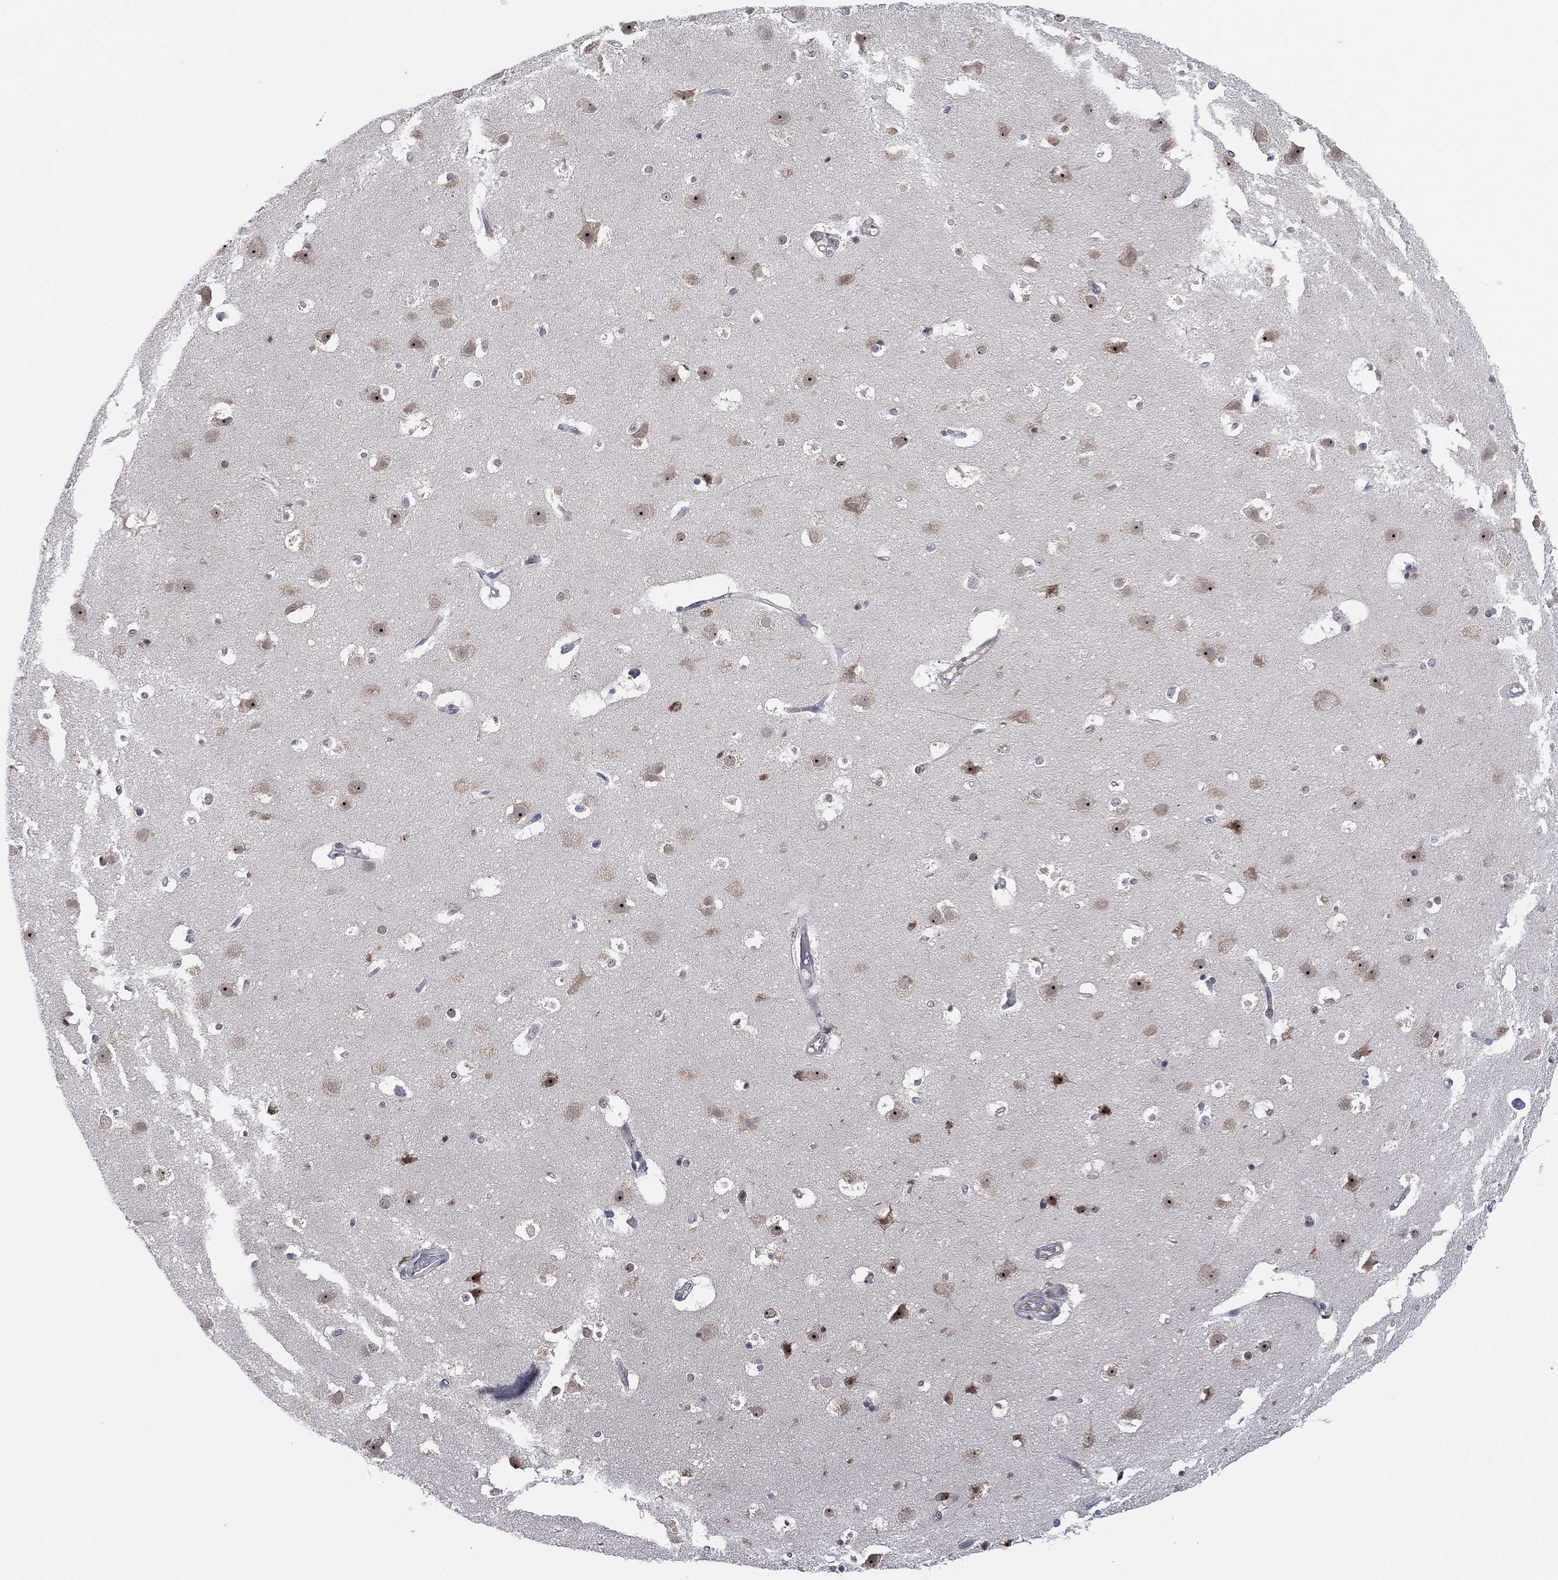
{"staining": {"intensity": "negative", "quantity": "none", "location": "none"}, "tissue": "cerebral cortex", "cell_type": "Endothelial cells", "image_type": "normal", "snomed": [{"axis": "morphology", "description": "Normal tissue, NOS"}, {"axis": "topography", "description": "Cerebral cortex"}], "caption": "Immunohistochemical staining of unremarkable human cerebral cortex reveals no significant expression in endothelial cells.", "gene": "TMCO1", "patient": {"sex": "female", "age": 52}}